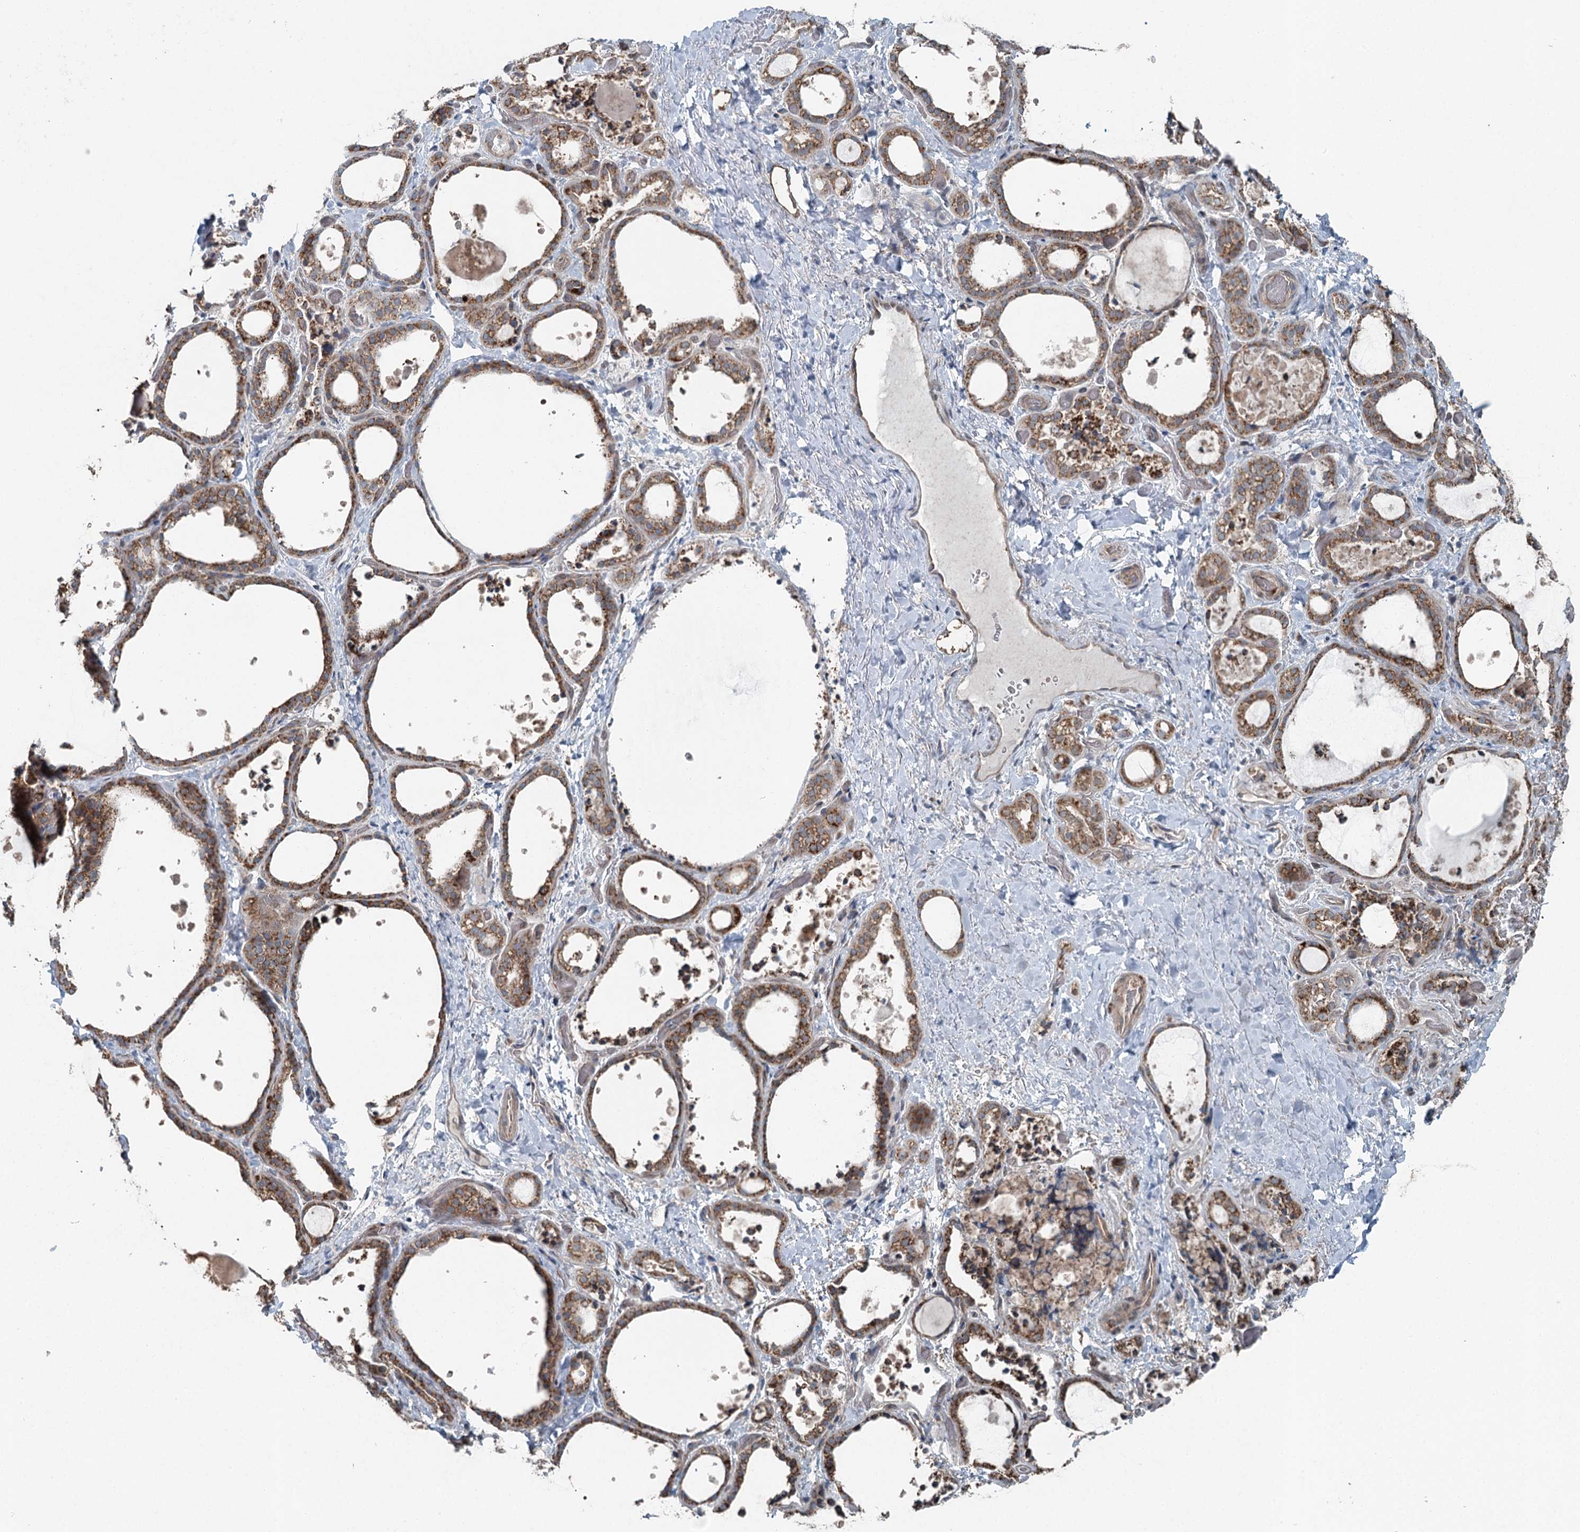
{"staining": {"intensity": "moderate", "quantity": ">75%", "location": "cytoplasmic/membranous"}, "tissue": "thyroid gland", "cell_type": "Glandular cells", "image_type": "normal", "snomed": [{"axis": "morphology", "description": "Normal tissue, NOS"}, {"axis": "topography", "description": "Thyroid gland"}], "caption": "Immunohistochemical staining of unremarkable human thyroid gland exhibits moderate cytoplasmic/membranous protein expression in about >75% of glandular cells.", "gene": "SKIC3", "patient": {"sex": "female", "age": 44}}